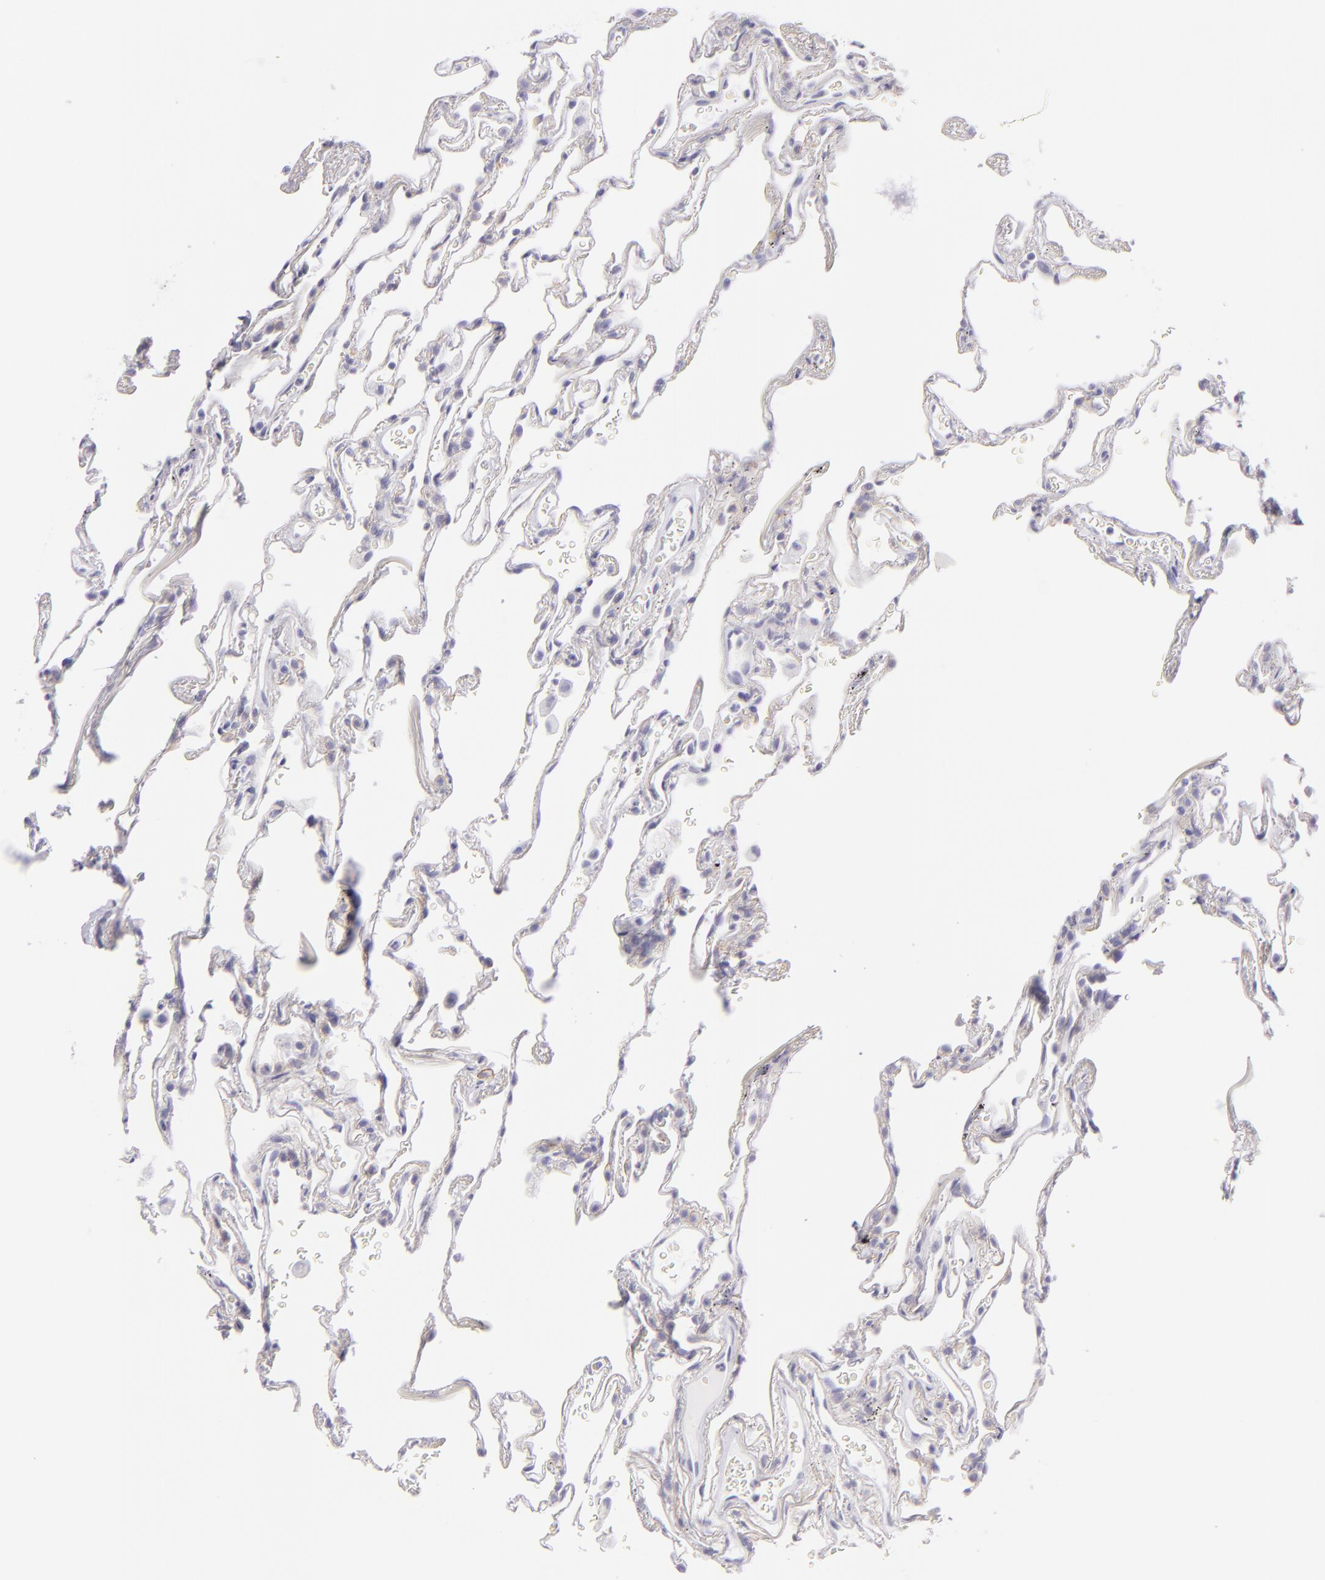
{"staining": {"intensity": "negative", "quantity": "none", "location": "none"}, "tissue": "lung", "cell_type": "Alveolar cells", "image_type": "normal", "snomed": [{"axis": "morphology", "description": "Normal tissue, NOS"}, {"axis": "morphology", "description": "Inflammation, NOS"}, {"axis": "topography", "description": "Lung"}], "caption": "IHC of benign lung exhibits no expression in alveolar cells. The staining is performed using DAB brown chromogen with nuclei counter-stained in using hematoxylin.", "gene": "DLG4", "patient": {"sex": "male", "age": 69}}